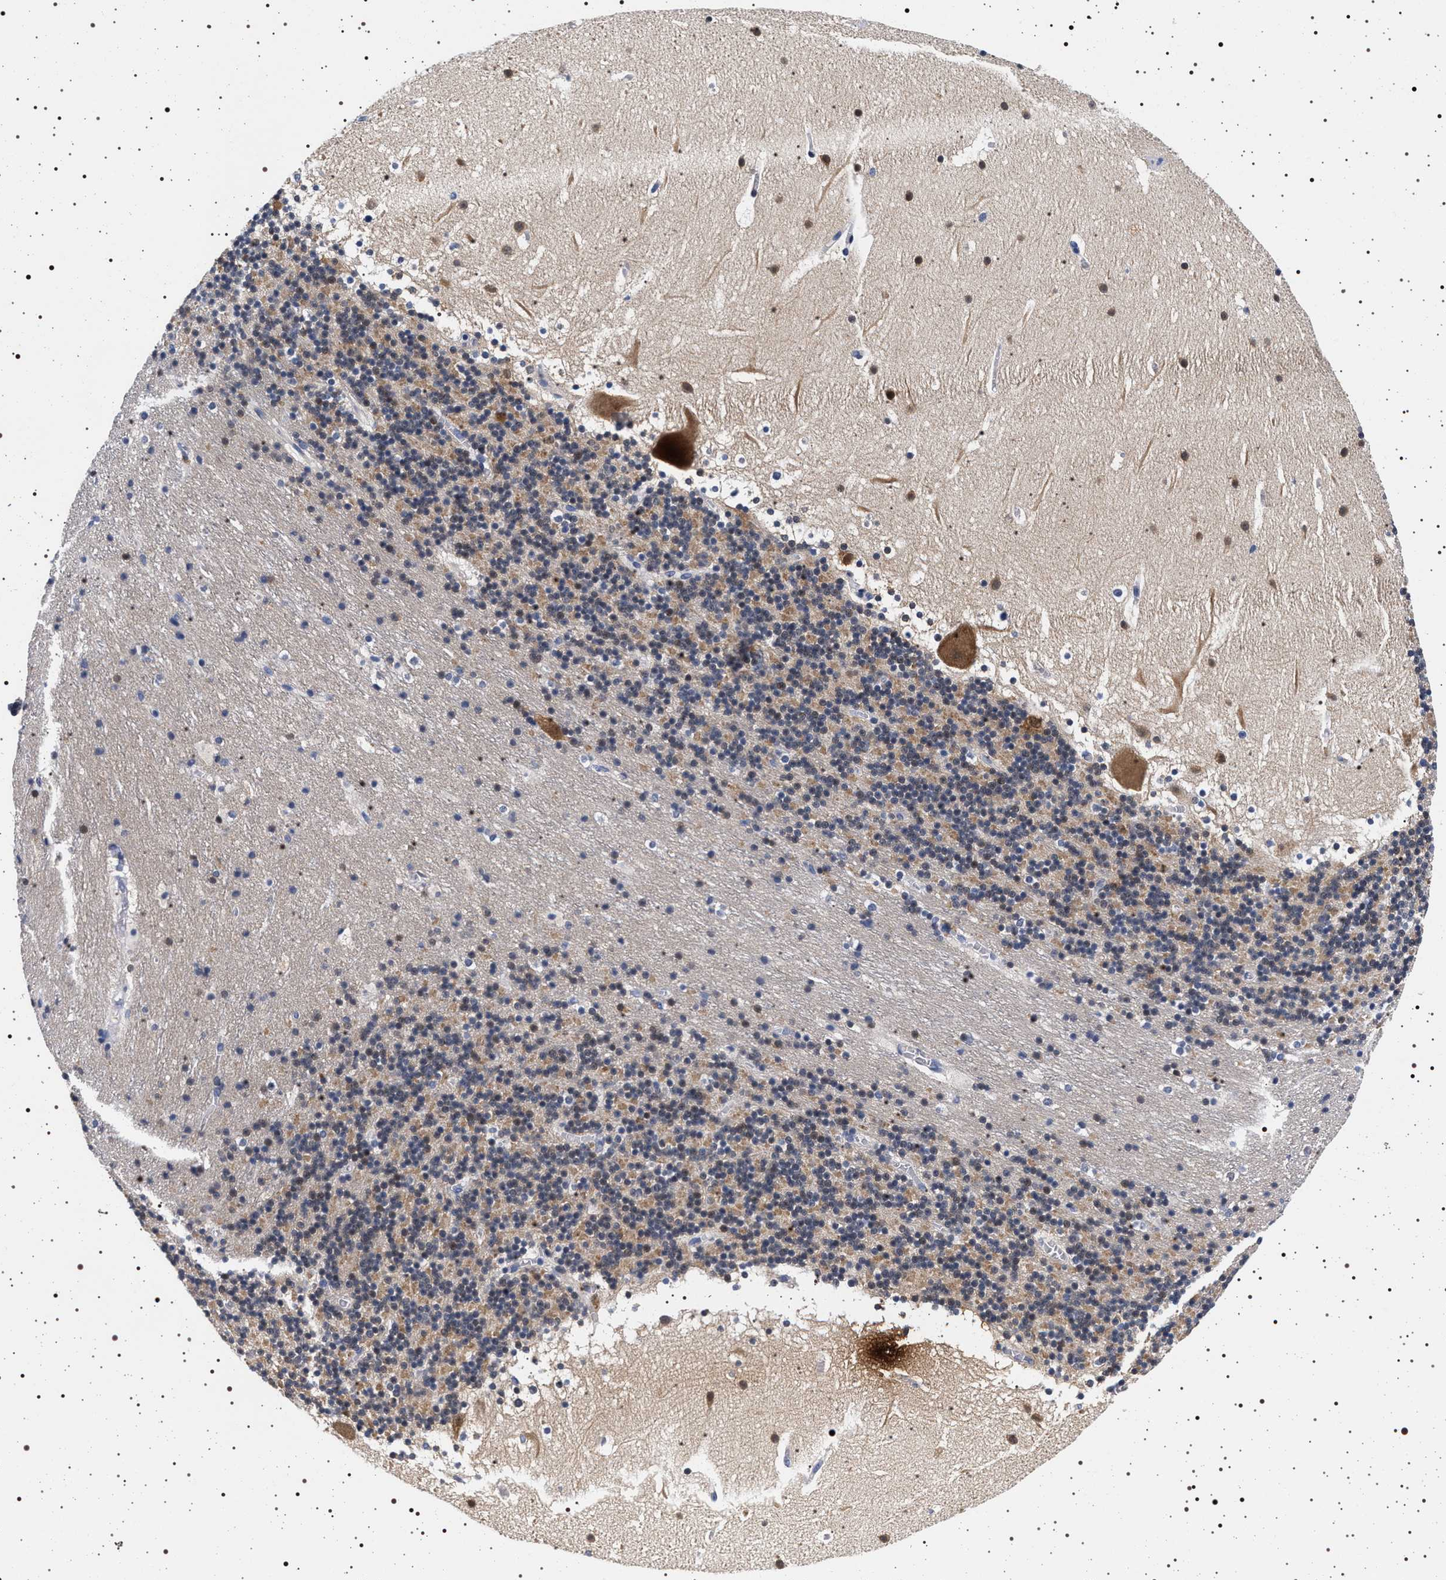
{"staining": {"intensity": "weak", "quantity": "25%-75%", "location": "cytoplasmic/membranous"}, "tissue": "cerebellum", "cell_type": "Cells in granular layer", "image_type": "normal", "snomed": [{"axis": "morphology", "description": "Normal tissue, NOS"}, {"axis": "topography", "description": "Cerebellum"}], "caption": "A micrograph of human cerebellum stained for a protein displays weak cytoplasmic/membranous brown staining in cells in granular layer. The protein of interest is stained brown, and the nuclei are stained in blue (DAB (3,3'-diaminobenzidine) IHC with brightfield microscopy, high magnification).", "gene": "MAPK10", "patient": {"sex": "male", "age": 45}}